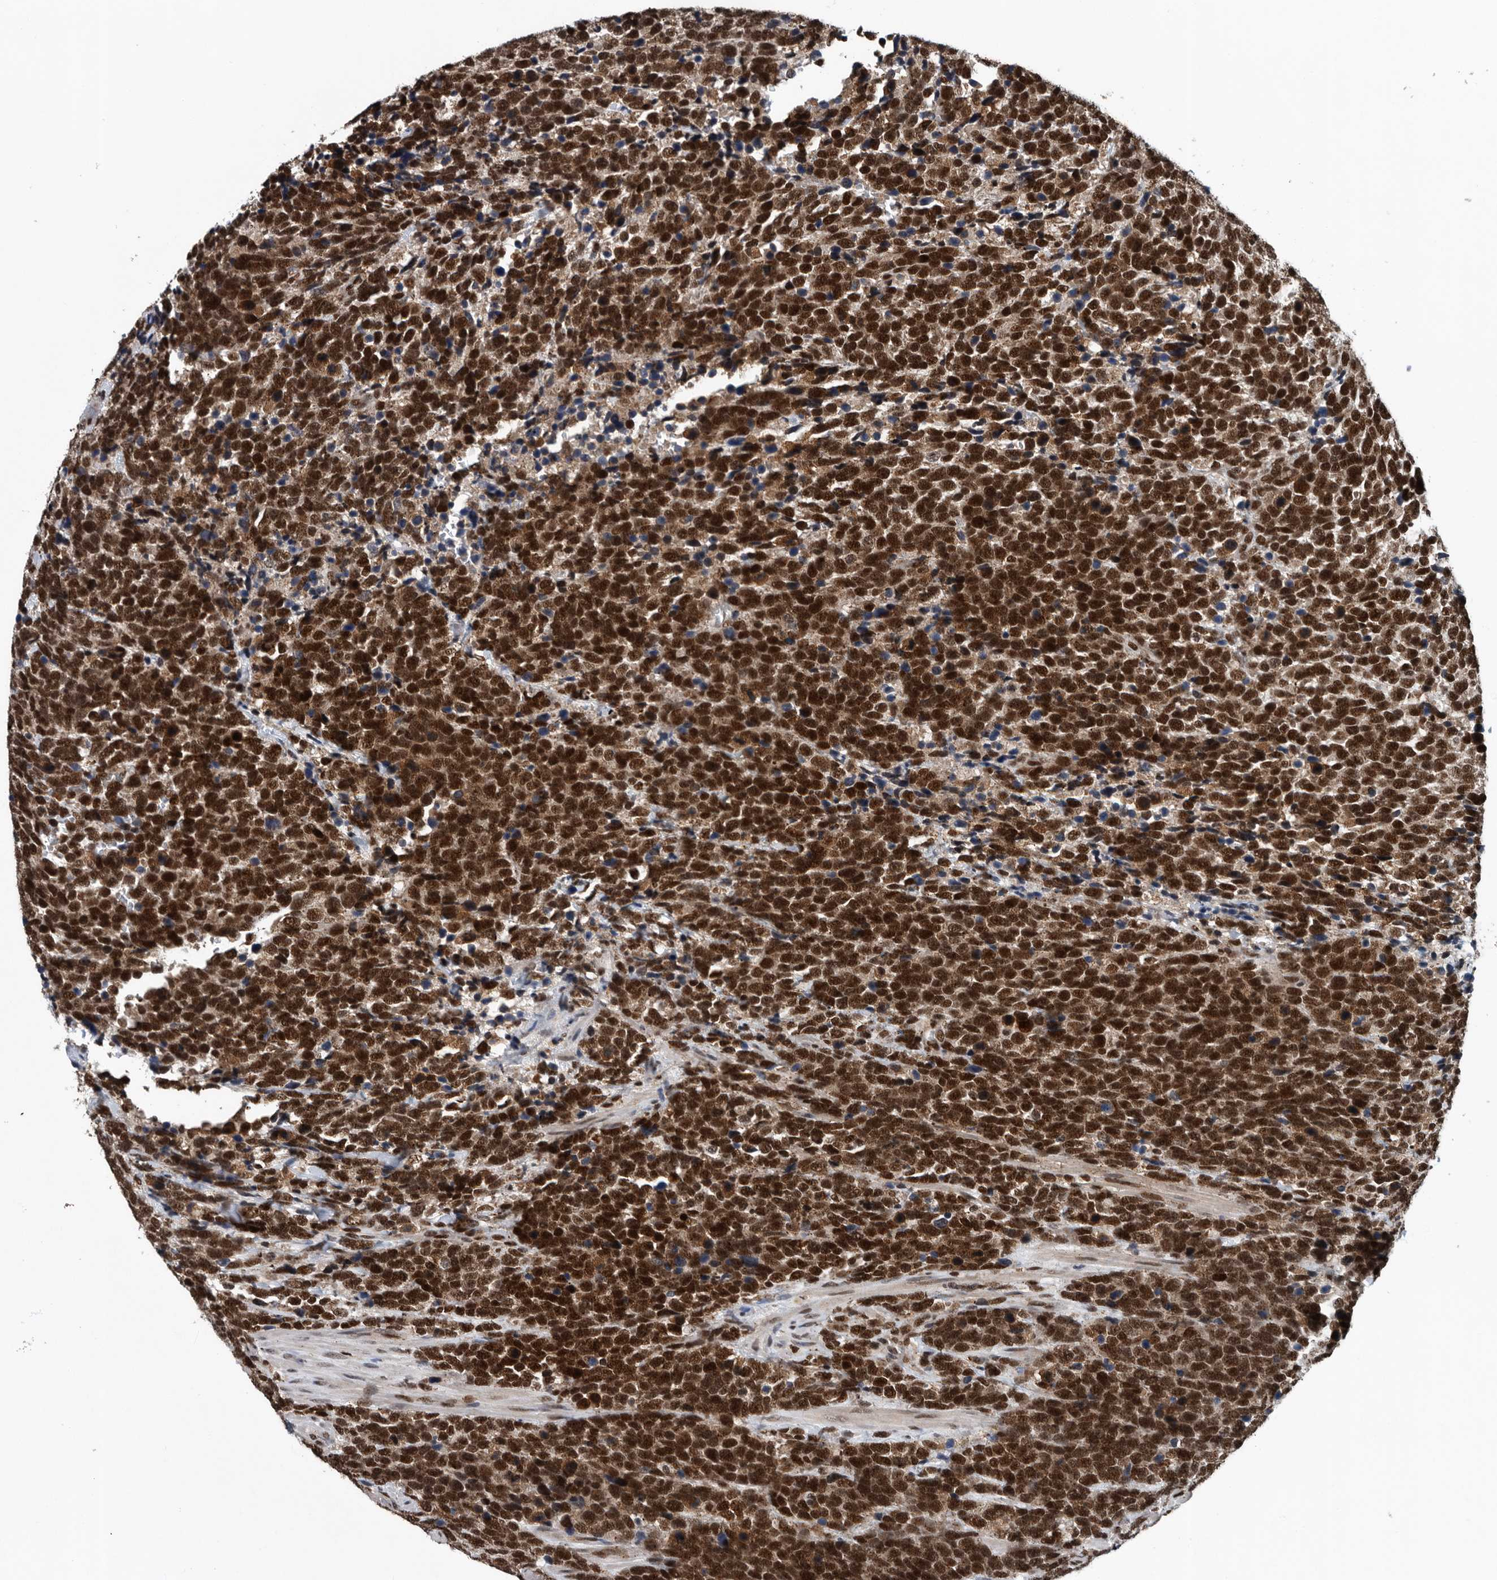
{"staining": {"intensity": "strong", "quantity": ">75%", "location": "nuclear"}, "tissue": "urothelial cancer", "cell_type": "Tumor cells", "image_type": "cancer", "snomed": [{"axis": "morphology", "description": "Urothelial carcinoma, High grade"}, {"axis": "topography", "description": "Urinary bladder"}], "caption": "High-power microscopy captured an IHC image of urothelial cancer, revealing strong nuclear positivity in about >75% of tumor cells.", "gene": "SENP7", "patient": {"sex": "female", "age": 82}}